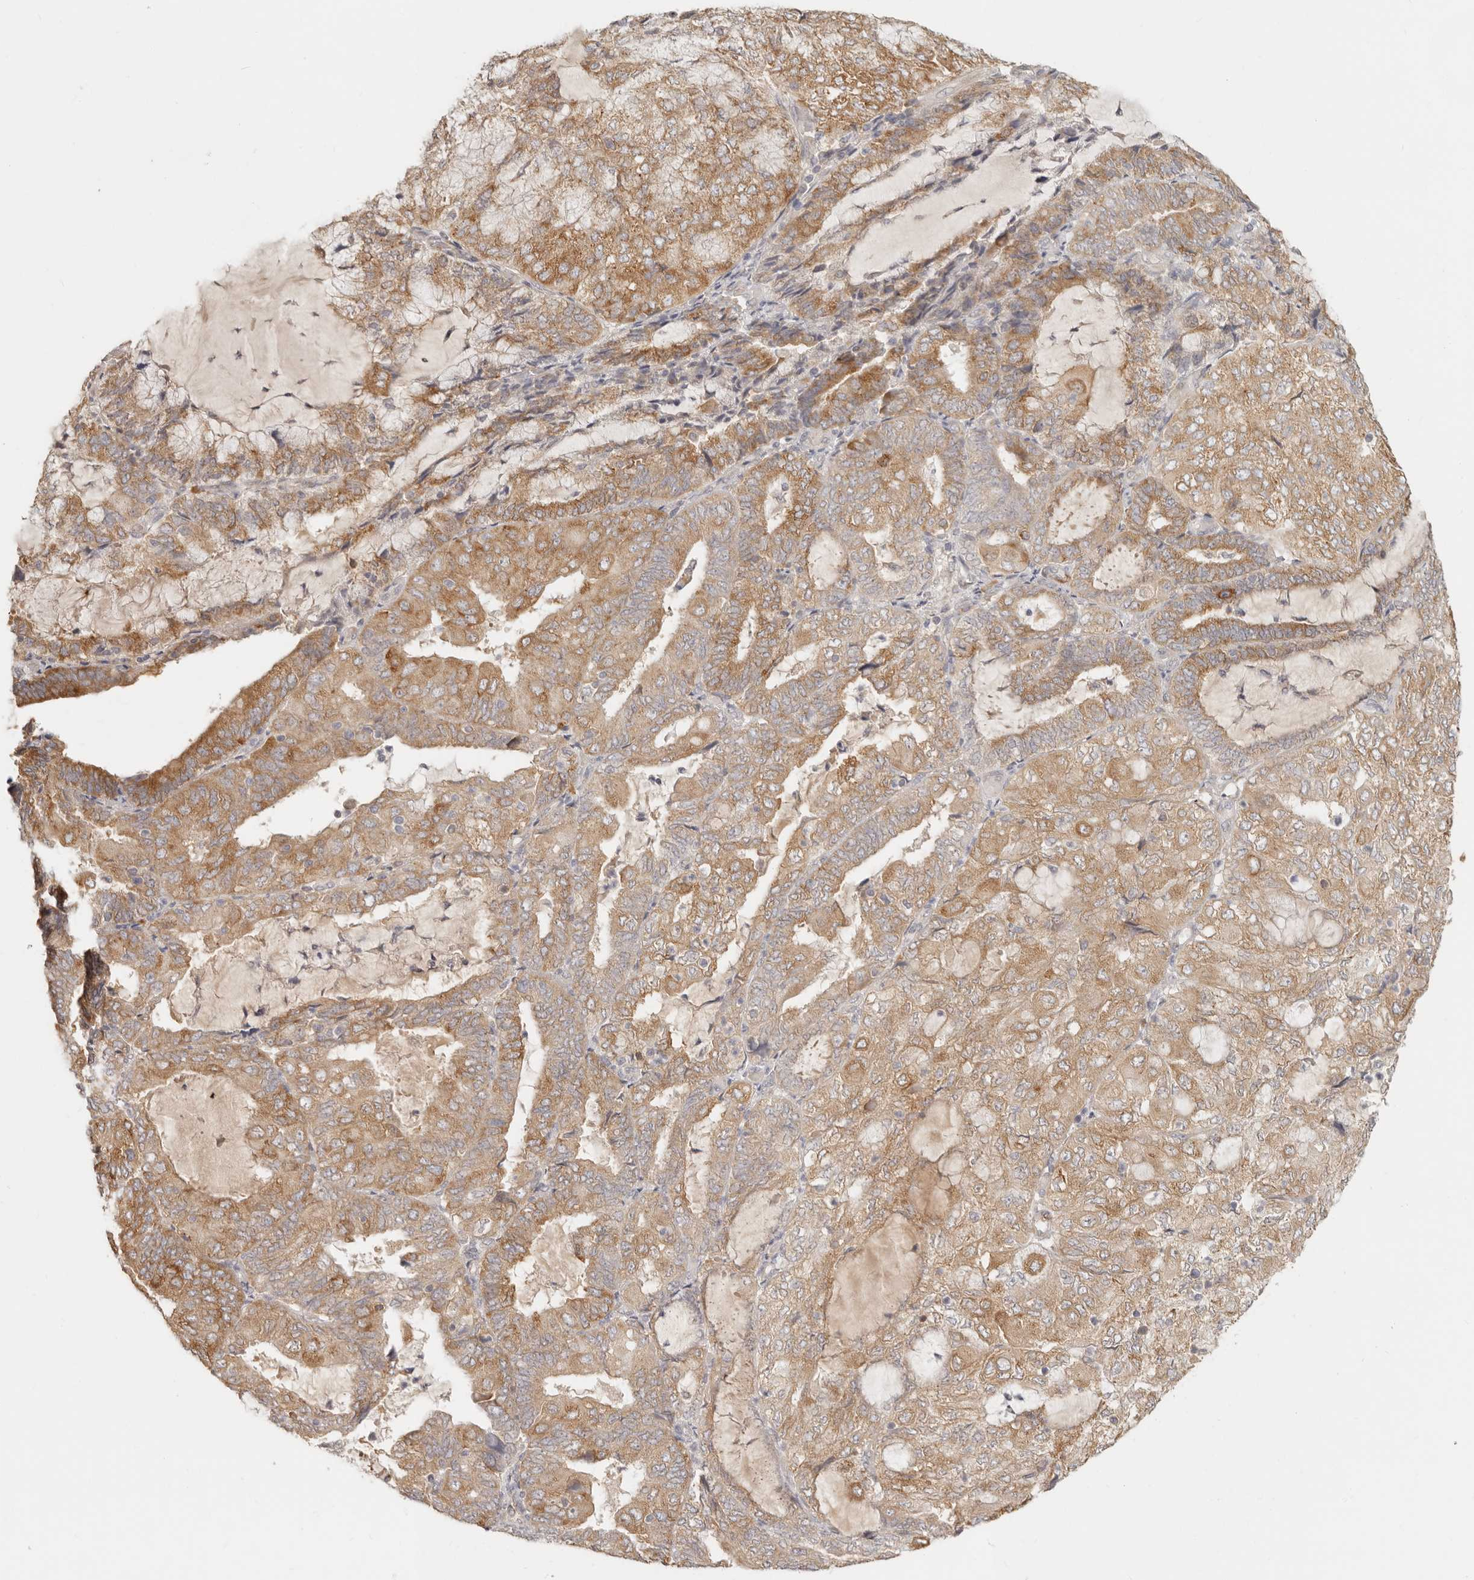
{"staining": {"intensity": "moderate", "quantity": ">75%", "location": "cytoplasmic/membranous"}, "tissue": "endometrial cancer", "cell_type": "Tumor cells", "image_type": "cancer", "snomed": [{"axis": "morphology", "description": "Adenocarcinoma, NOS"}, {"axis": "topography", "description": "Endometrium"}], "caption": "Adenocarcinoma (endometrial) stained for a protein shows moderate cytoplasmic/membranous positivity in tumor cells.", "gene": "PABPC4", "patient": {"sex": "female", "age": 81}}